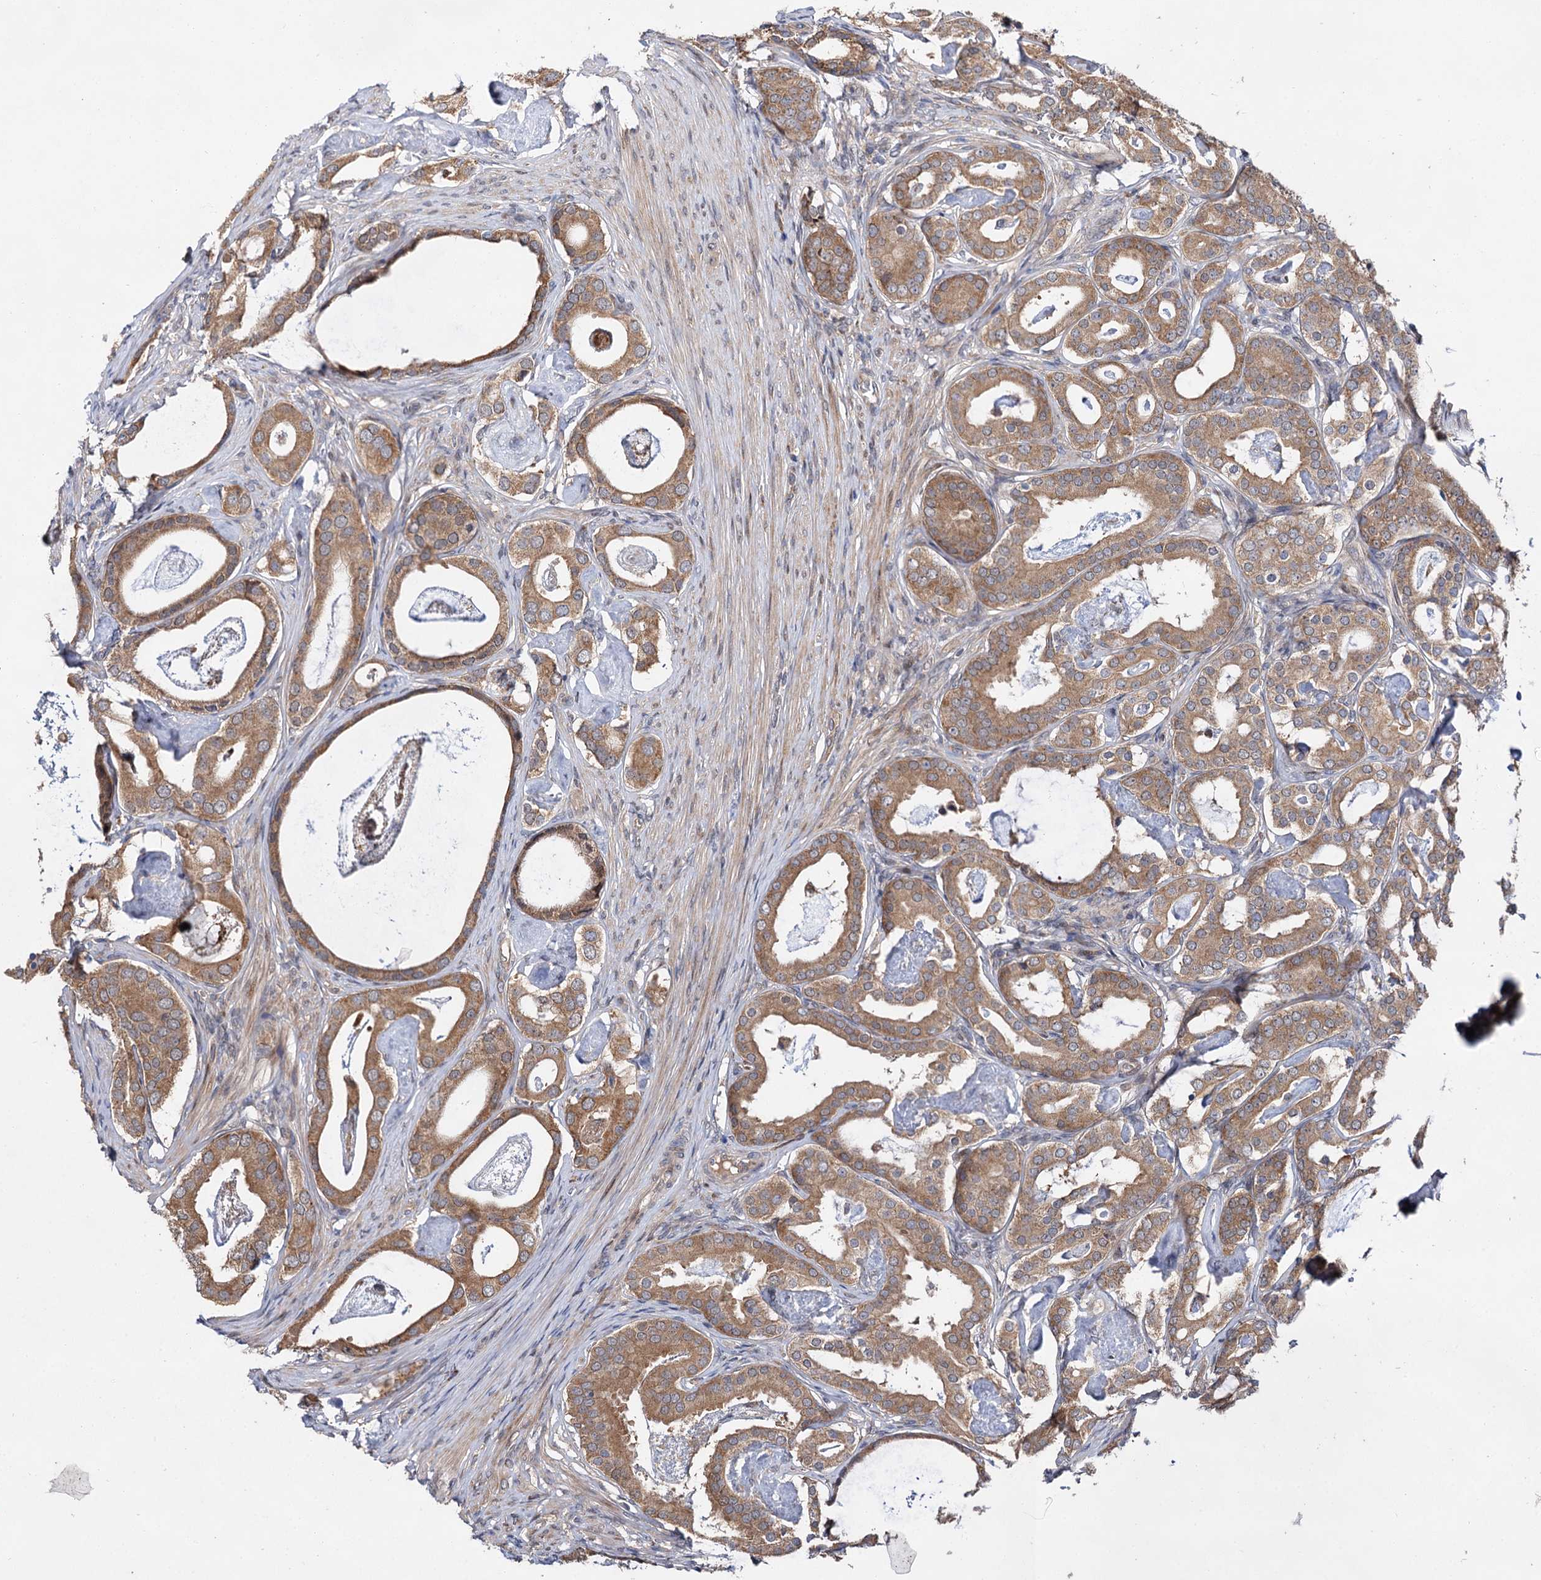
{"staining": {"intensity": "moderate", "quantity": ">75%", "location": "cytoplasmic/membranous"}, "tissue": "prostate cancer", "cell_type": "Tumor cells", "image_type": "cancer", "snomed": [{"axis": "morphology", "description": "Adenocarcinoma, Low grade"}, {"axis": "topography", "description": "Prostate"}], "caption": "Low-grade adenocarcinoma (prostate) stained with IHC reveals moderate cytoplasmic/membranous positivity in about >75% of tumor cells. The protein of interest is stained brown, and the nuclei are stained in blue (DAB IHC with brightfield microscopy, high magnification).", "gene": "NAA25", "patient": {"sex": "male", "age": 71}}